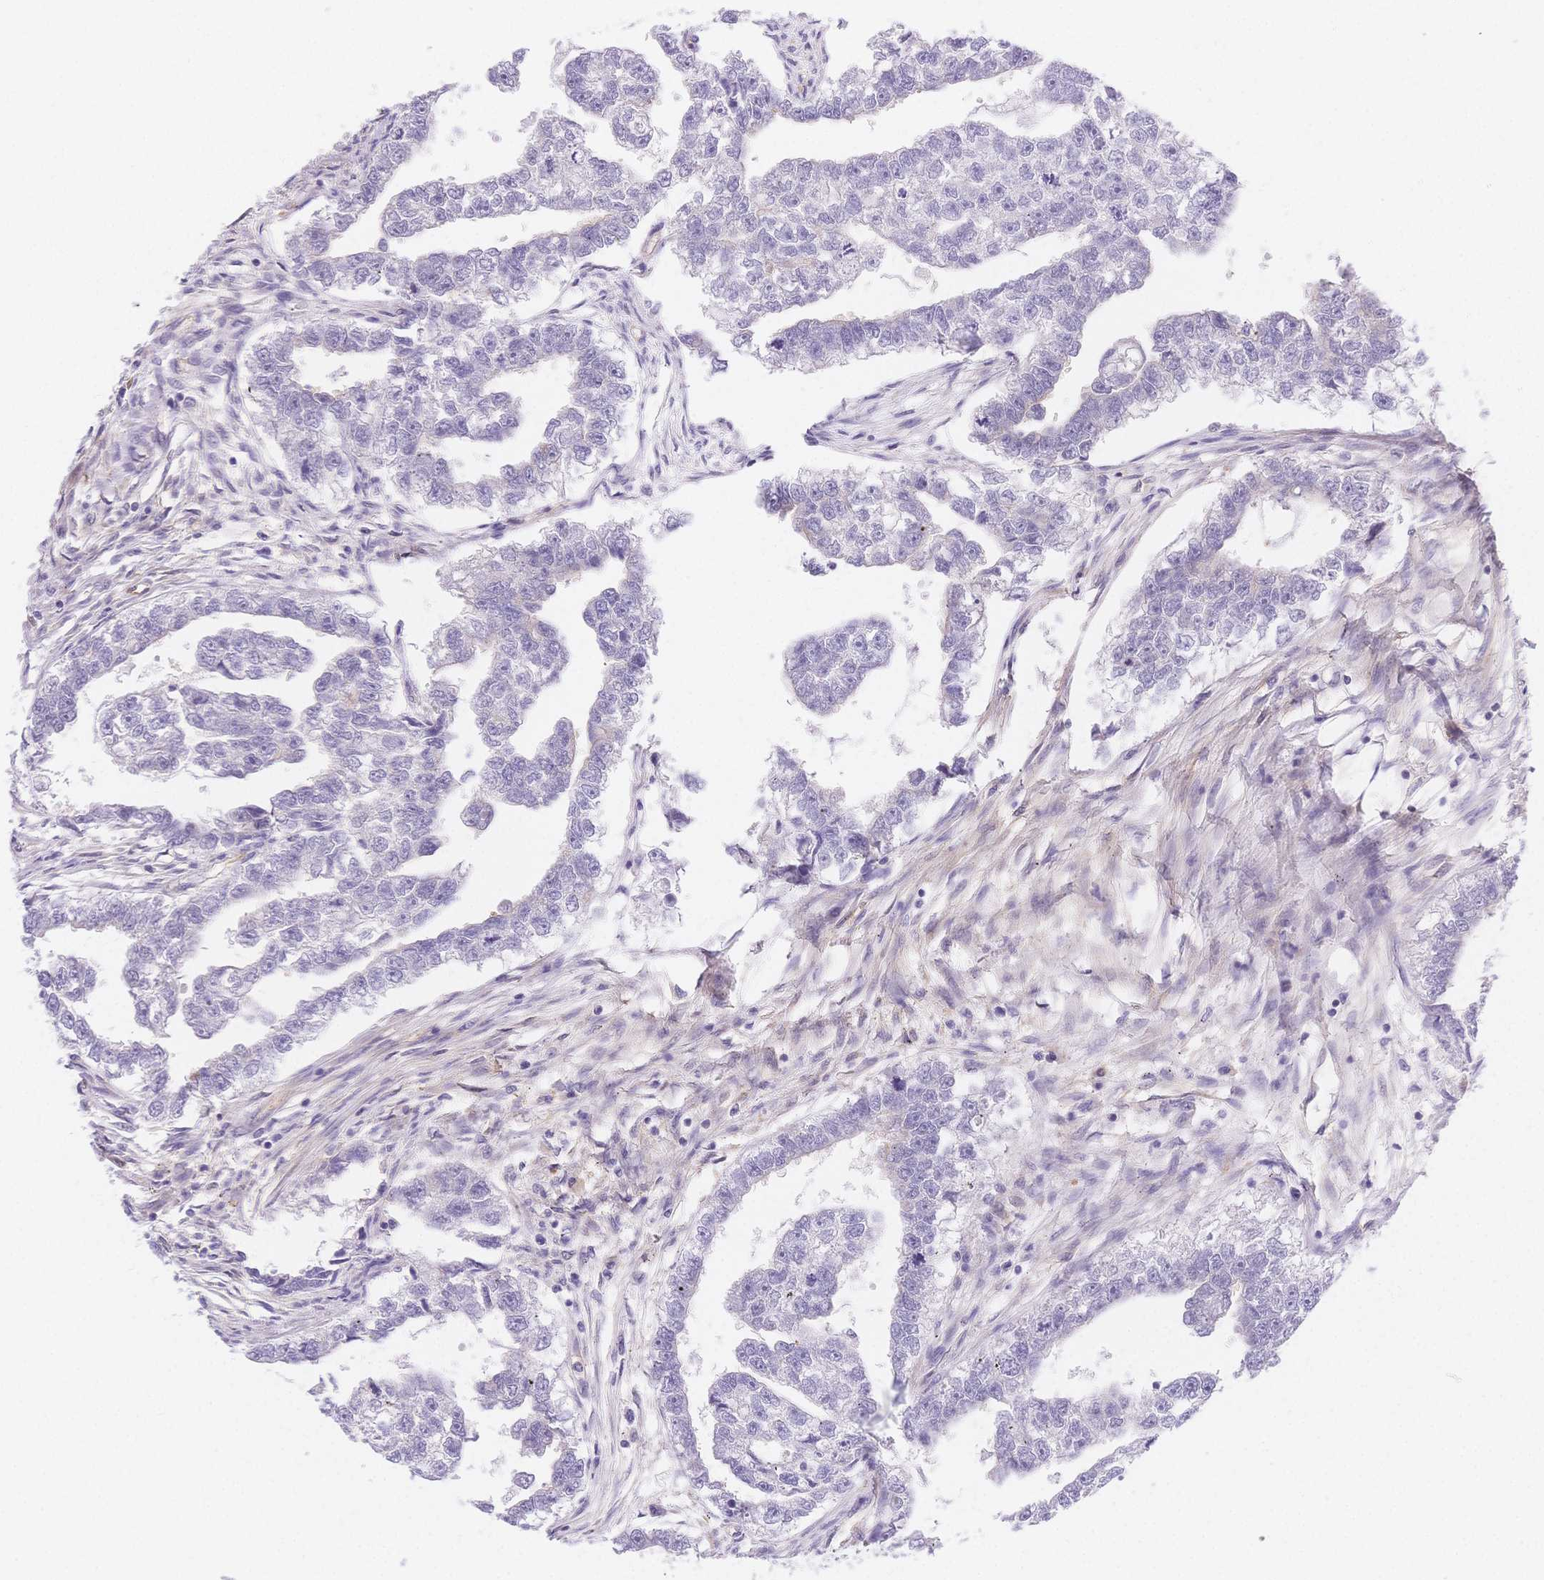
{"staining": {"intensity": "negative", "quantity": "none", "location": "none"}, "tissue": "testis cancer", "cell_type": "Tumor cells", "image_type": "cancer", "snomed": [{"axis": "morphology", "description": "Carcinoma, Embryonal, NOS"}, {"axis": "morphology", "description": "Teratoma, malignant, NOS"}, {"axis": "topography", "description": "Testis"}], "caption": "The micrograph exhibits no staining of tumor cells in testis cancer.", "gene": "CSN1S1", "patient": {"sex": "male", "age": 44}}